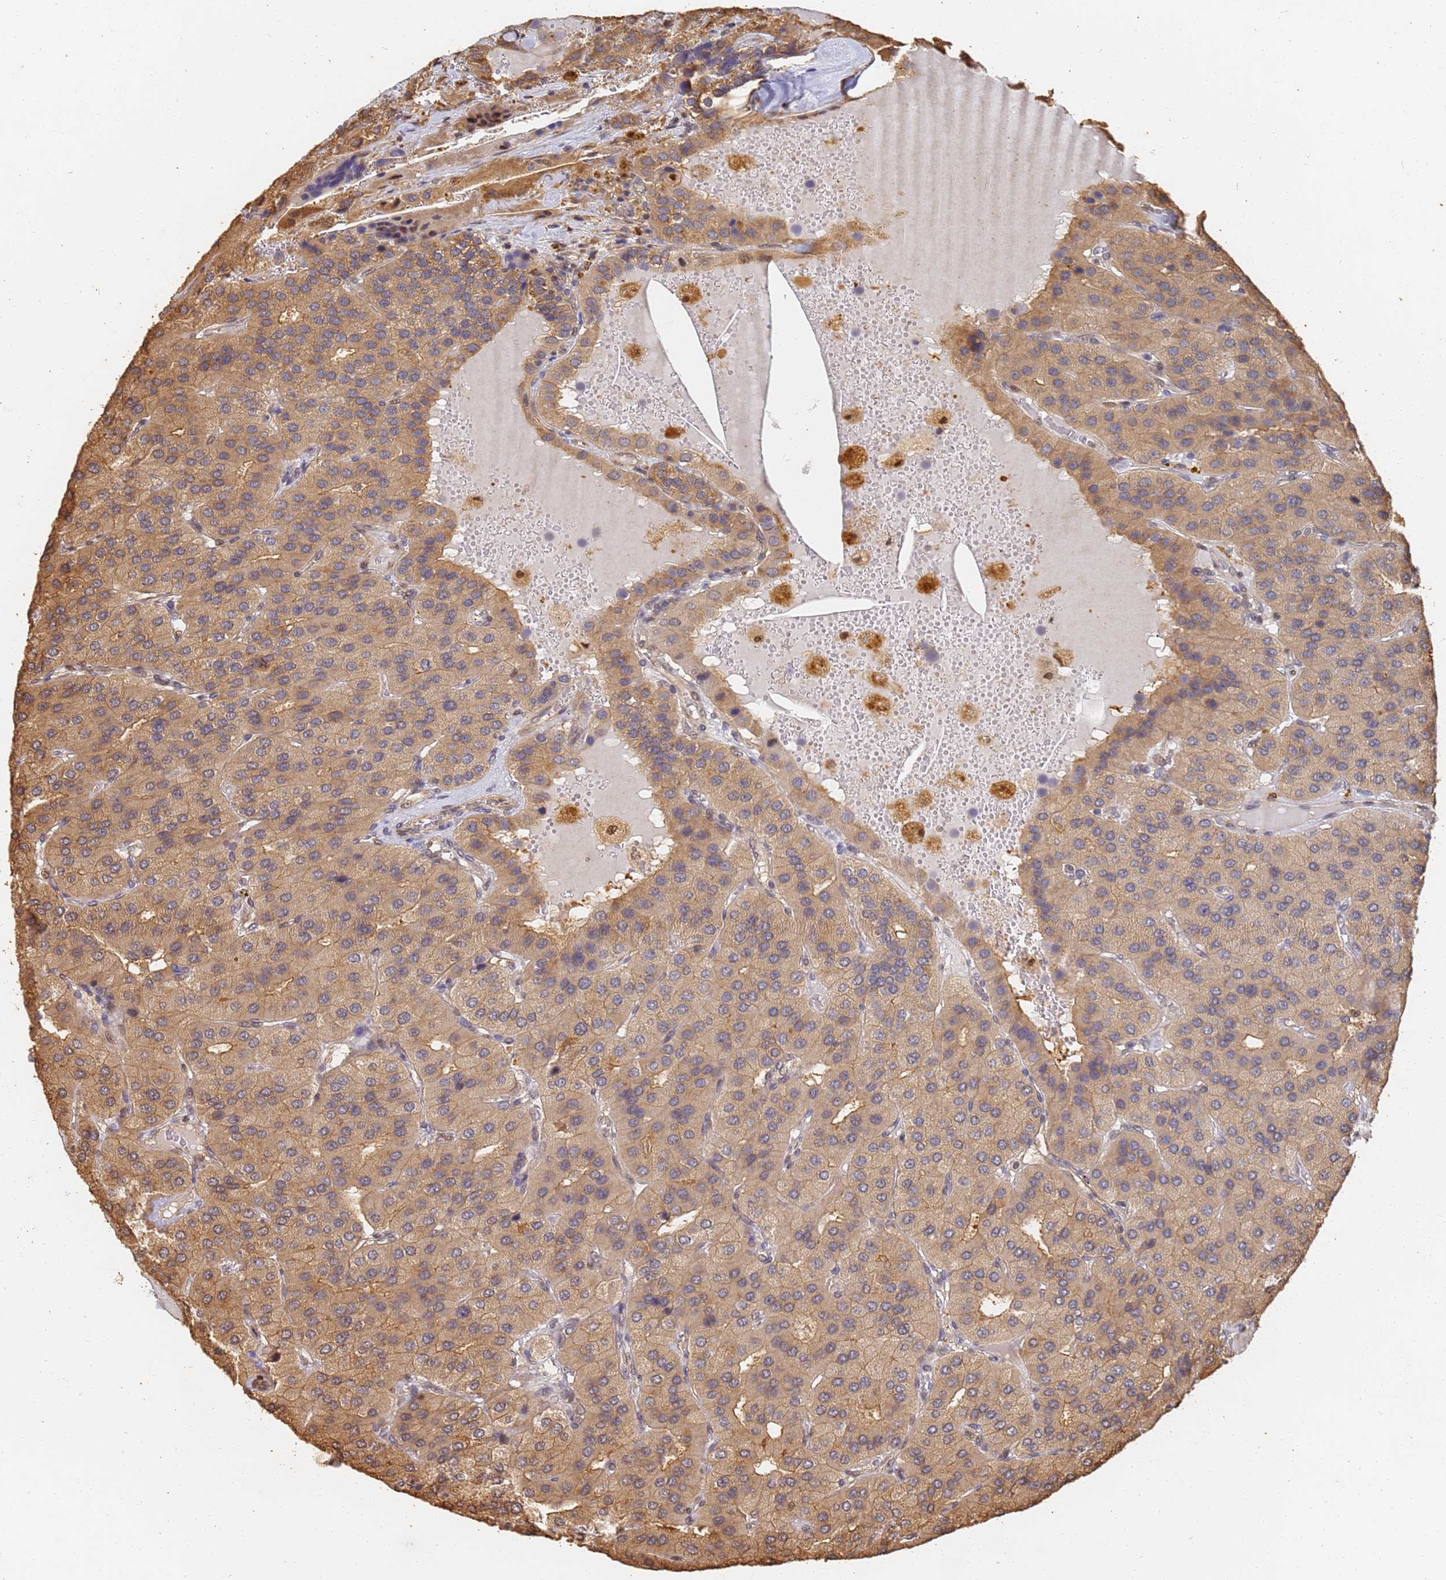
{"staining": {"intensity": "moderate", "quantity": ">75%", "location": "cytoplasmic/membranous"}, "tissue": "parathyroid gland", "cell_type": "Glandular cells", "image_type": "normal", "snomed": [{"axis": "morphology", "description": "Normal tissue, NOS"}, {"axis": "morphology", "description": "Adenoma, NOS"}, {"axis": "topography", "description": "Parathyroid gland"}], "caption": "Moderate cytoplasmic/membranous positivity for a protein is seen in about >75% of glandular cells of benign parathyroid gland using immunohistochemistry.", "gene": "JAK2", "patient": {"sex": "female", "age": 86}}